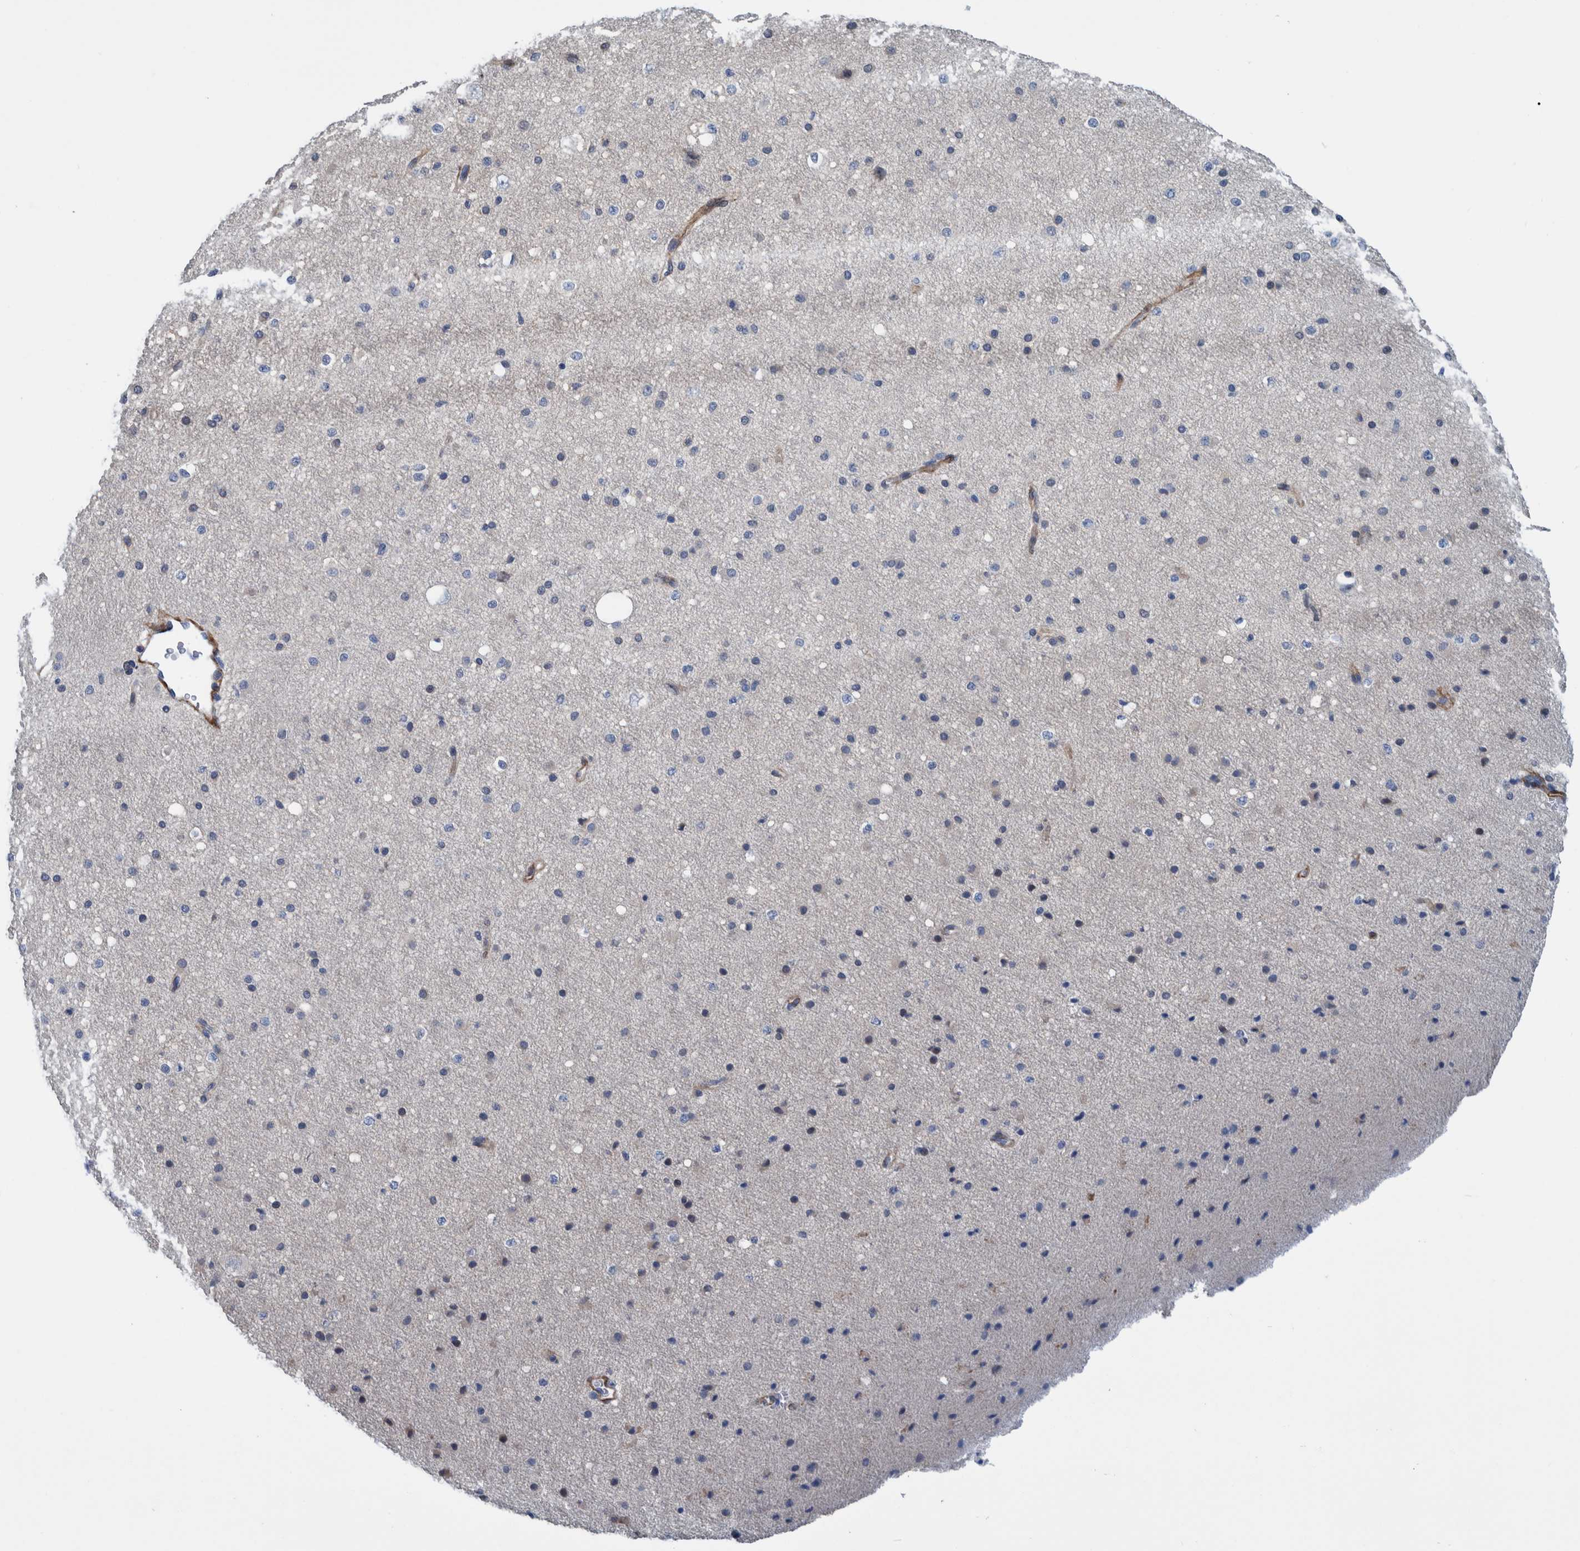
{"staining": {"intensity": "moderate", "quantity": "<25%", "location": "cytoplasmic/membranous"}, "tissue": "cerebral cortex", "cell_type": "Endothelial cells", "image_type": "normal", "snomed": [{"axis": "morphology", "description": "Normal tissue, NOS"}, {"axis": "morphology", "description": "Developmental malformation"}, {"axis": "topography", "description": "Cerebral cortex"}], "caption": "Immunohistochemistry histopathology image of normal cerebral cortex stained for a protein (brown), which reveals low levels of moderate cytoplasmic/membranous expression in about <25% of endothelial cells.", "gene": "MKS1", "patient": {"sex": "female", "age": 30}}